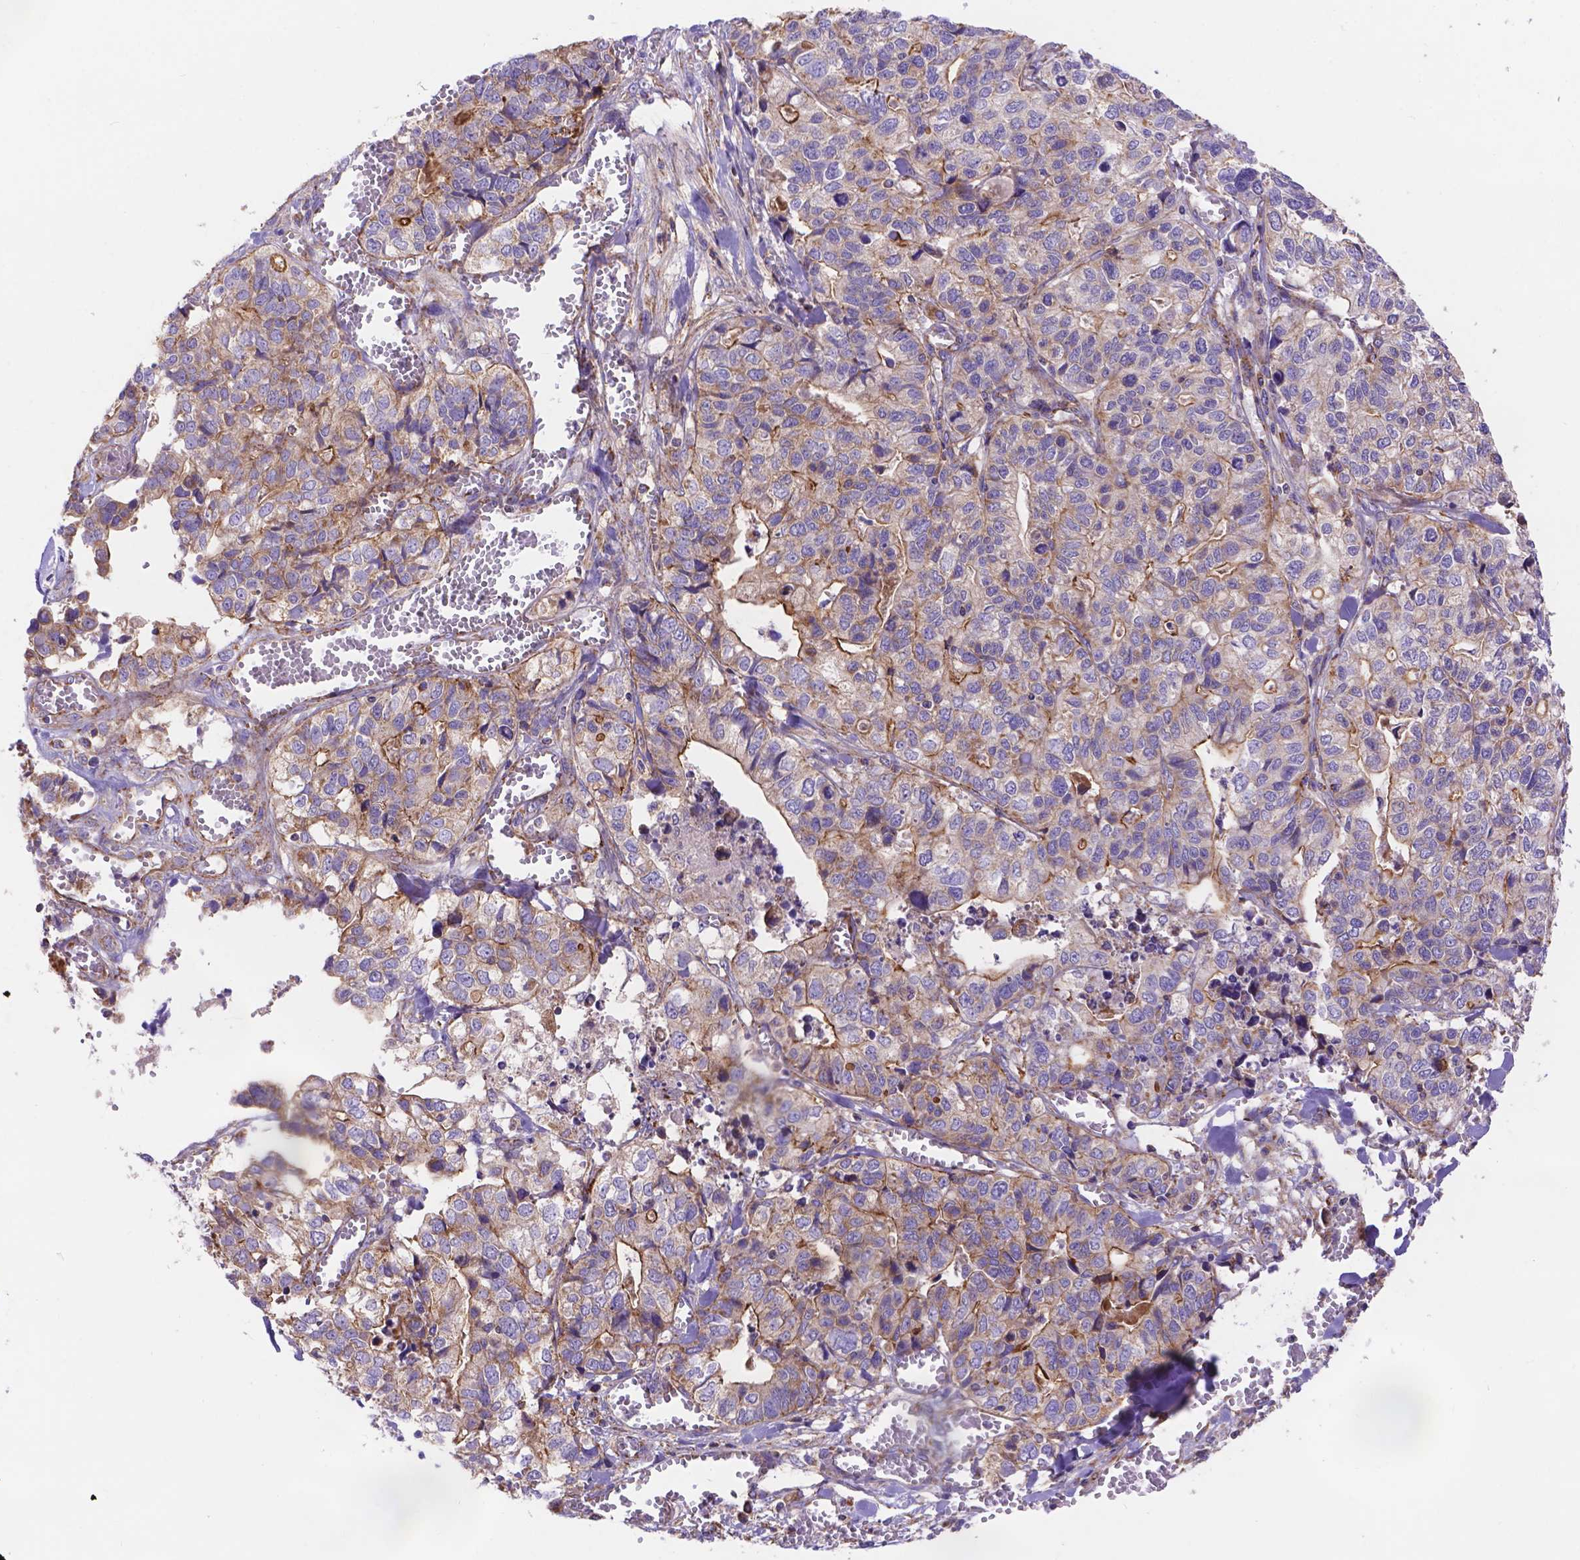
{"staining": {"intensity": "moderate", "quantity": "<25%", "location": "cytoplasmic/membranous"}, "tissue": "stomach cancer", "cell_type": "Tumor cells", "image_type": "cancer", "snomed": [{"axis": "morphology", "description": "Adenocarcinoma, NOS"}, {"axis": "topography", "description": "Stomach, upper"}], "caption": "Immunohistochemistry of human stomach adenocarcinoma displays low levels of moderate cytoplasmic/membranous staining in about <25% of tumor cells.", "gene": "AK3", "patient": {"sex": "female", "age": 67}}